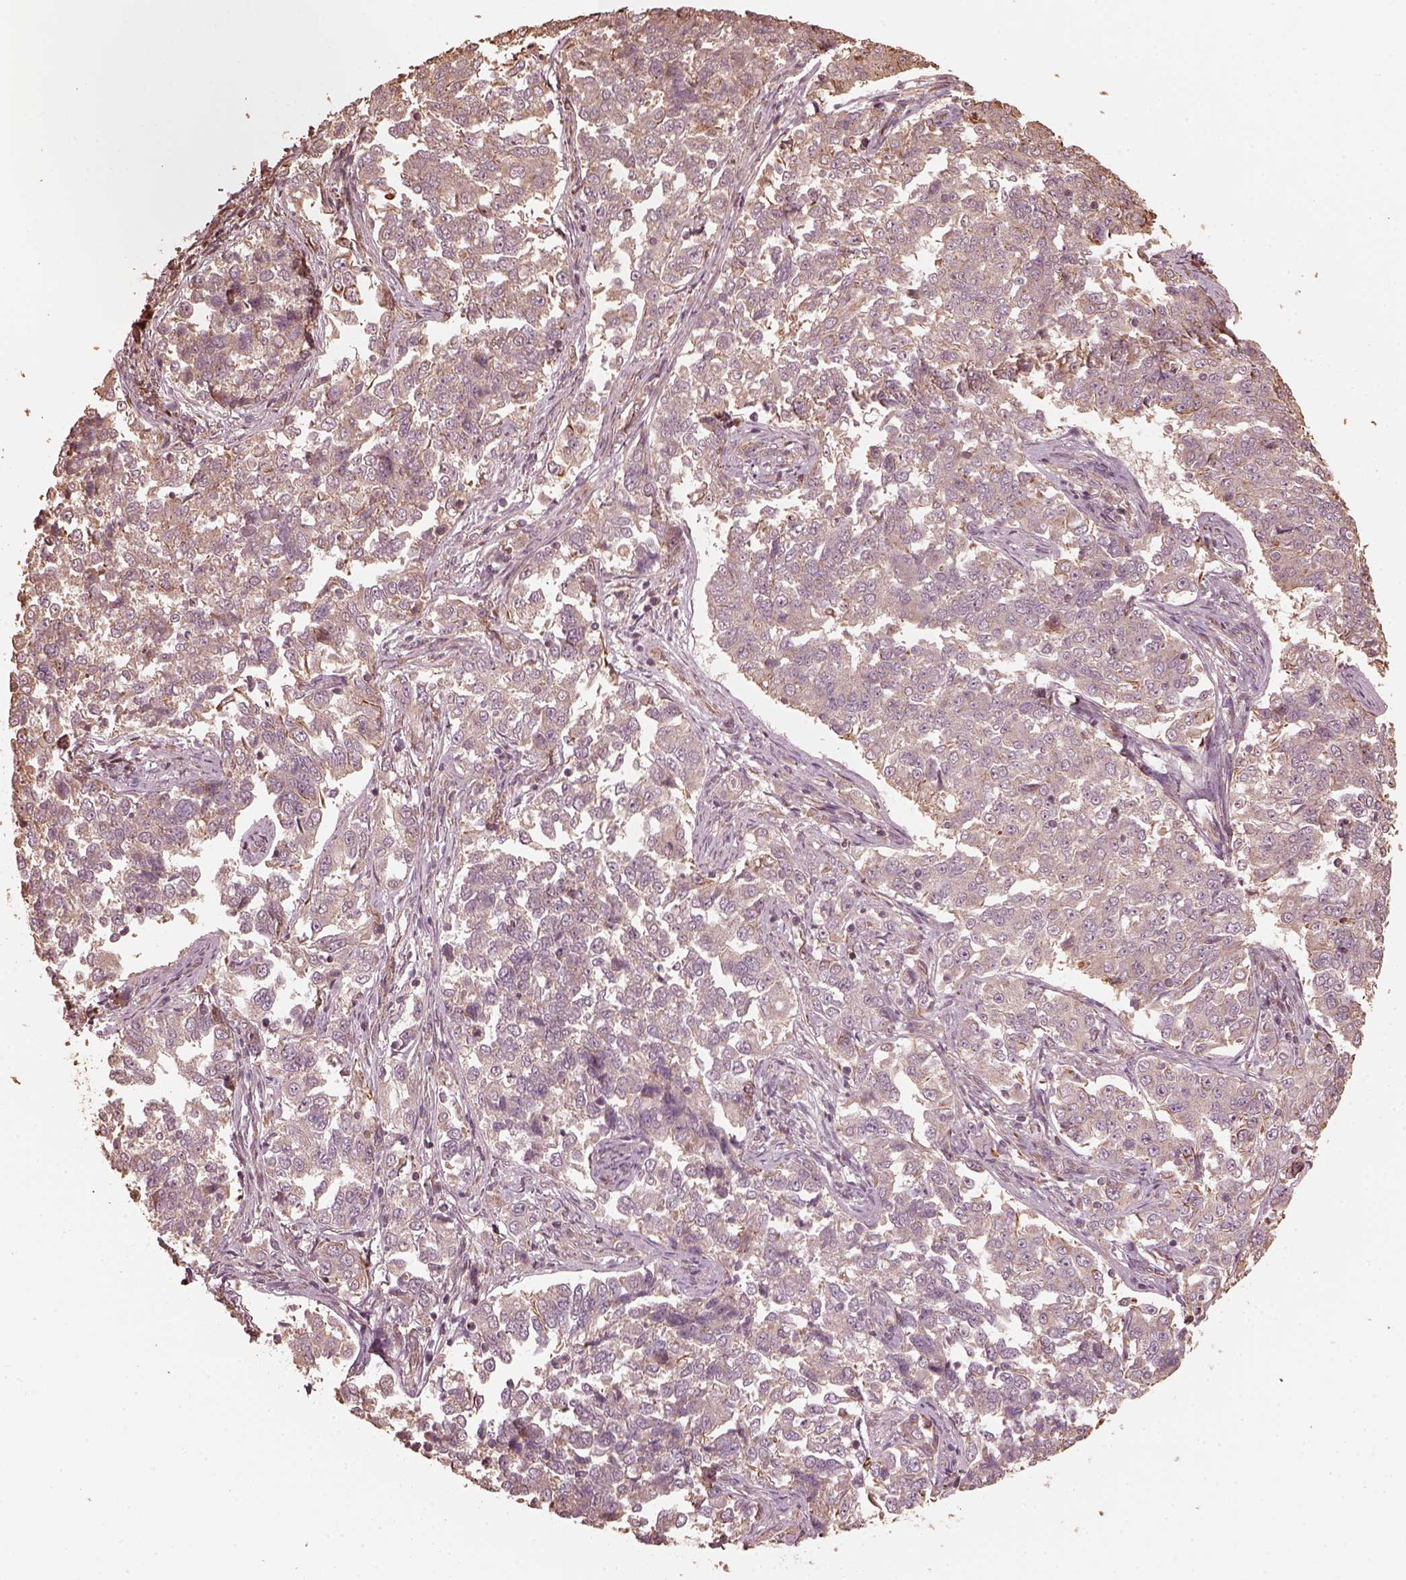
{"staining": {"intensity": "negative", "quantity": "none", "location": "none"}, "tissue": "endometrial cancer", "cell_type": "Tumor cells", "image_type": "cancer", "snomed": [{"axis": "morphology", "description": "Adenocarcinoma, NOS"}, {"axis": "topography", "description": "Endometrium"}], "caption": "Tumor cells are negative for protein expression in human endometrial adenocarcinoma.", "gene": "GTPBP1", "patient": {"sex": "female", "age": 43}}